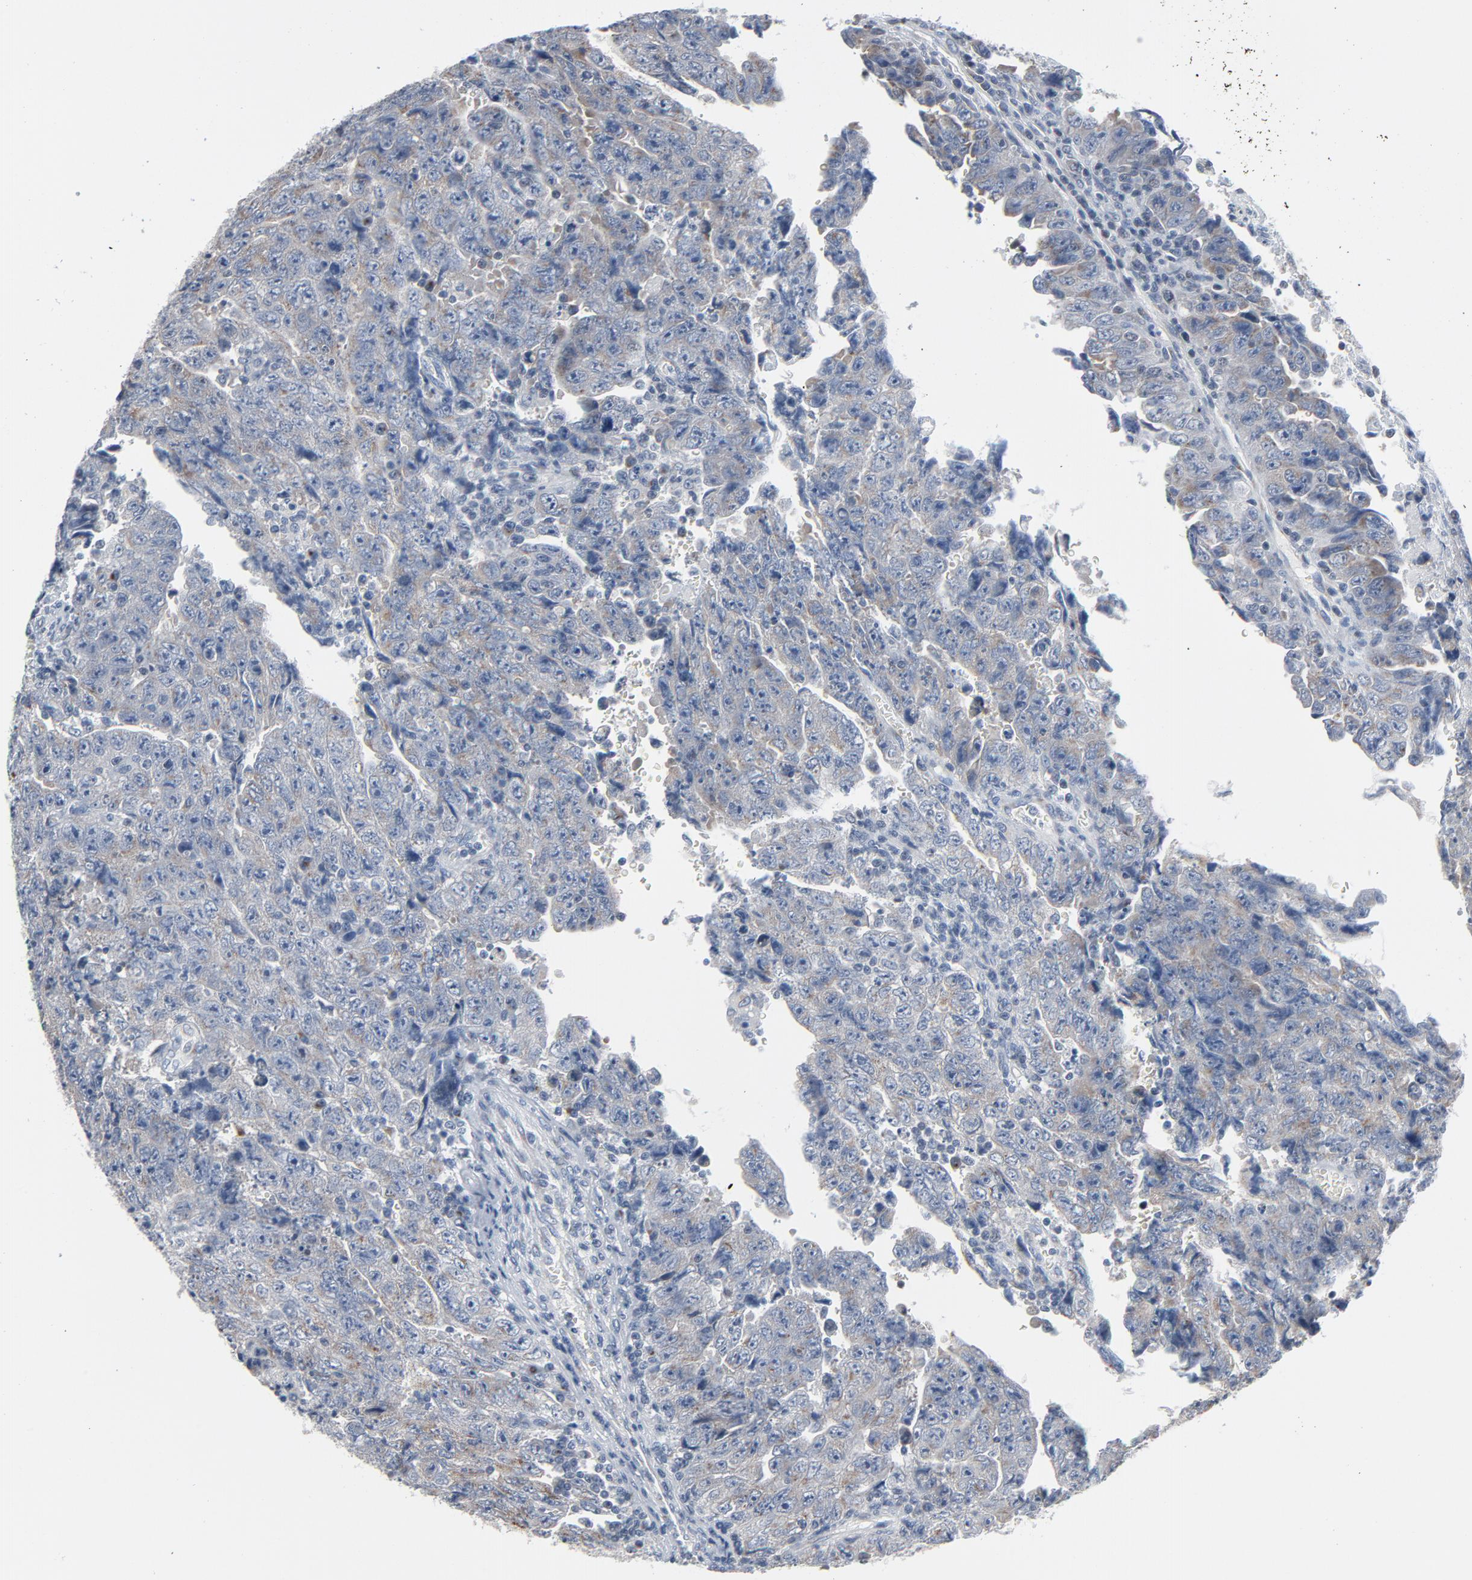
{"staining": {"intensity": "moderate", "quantity": ">75%", "location": "cytoplasmic/membranous"}, "tissue": "testis cancer", "cell_type": "Tumor cells", "image_type": "cancer", "snomed": [{"axis": "morphology", "description": "Carcinoma, Embryonal, NOS"}, {"axis": "topography", "description": "Testis"}], "caption": "Protein analysis of testis embryonal carcinoma tissue exhibits moderate cytoplasmic/membranous positivity in about >75% of tumor cells.", "gene": "YIPF6", "patient": {"sex": "male", "age": 28}}